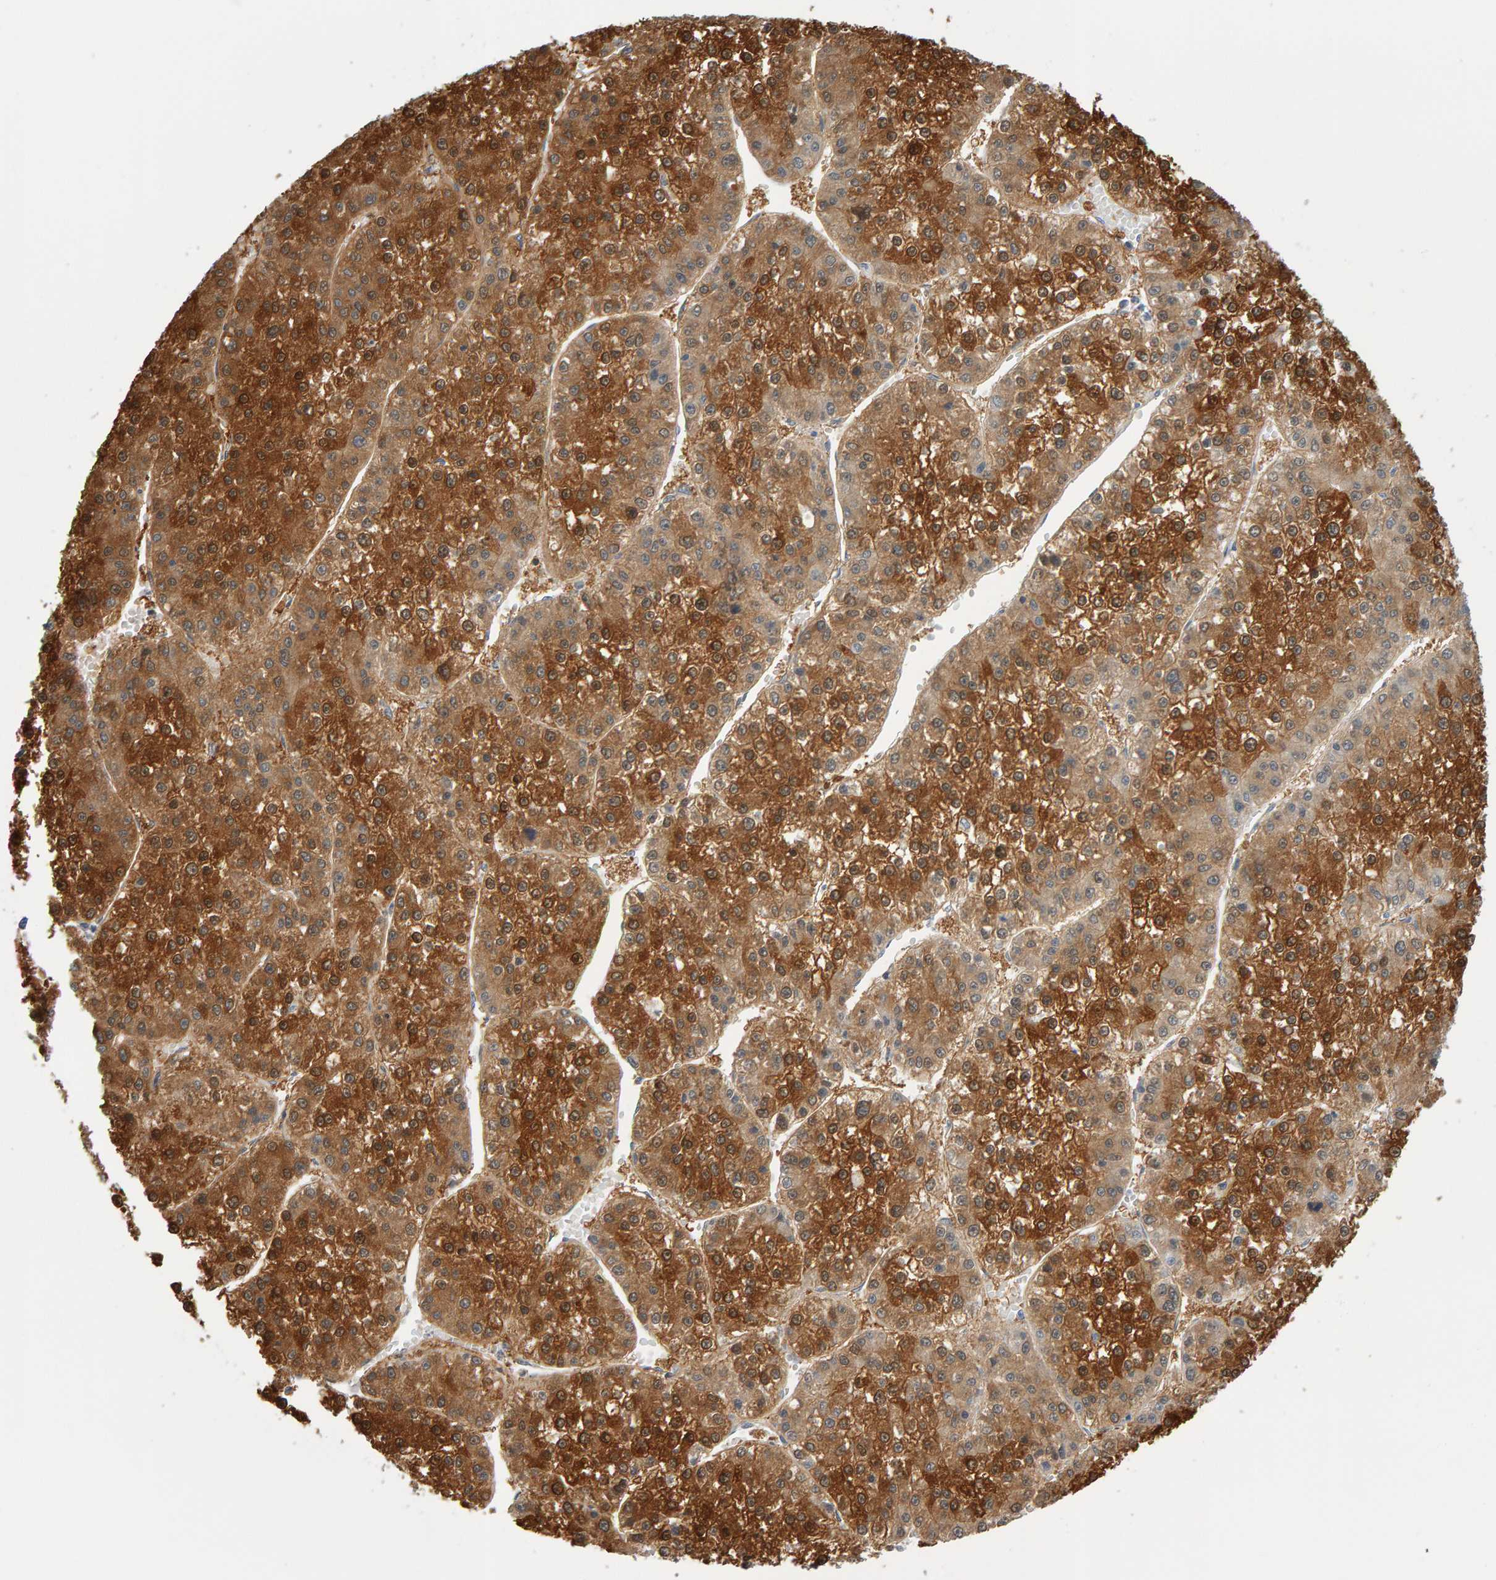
{"staining": {"intensity": "moderate", "quantity": ">75%", "location": "cytoplasmic/membranous"}, "tissue": "liver cancer", "cell_type": "Tumor cells", "image_type": "cancer", "snomed": [{"axis": "morphology", "description": "Carcinoma, Hepatocellular, NOS"}, {"axis": "topography", "description": "Liver"}], "caption": "Human liver hepatocellular carcinoma stained with a brown dye exhibits moderate cytoplasmic/membranous positive positivity in about >75% of tumor cells.", "gene": "CTH", "patient": {"sex": "female", "age": 73}}